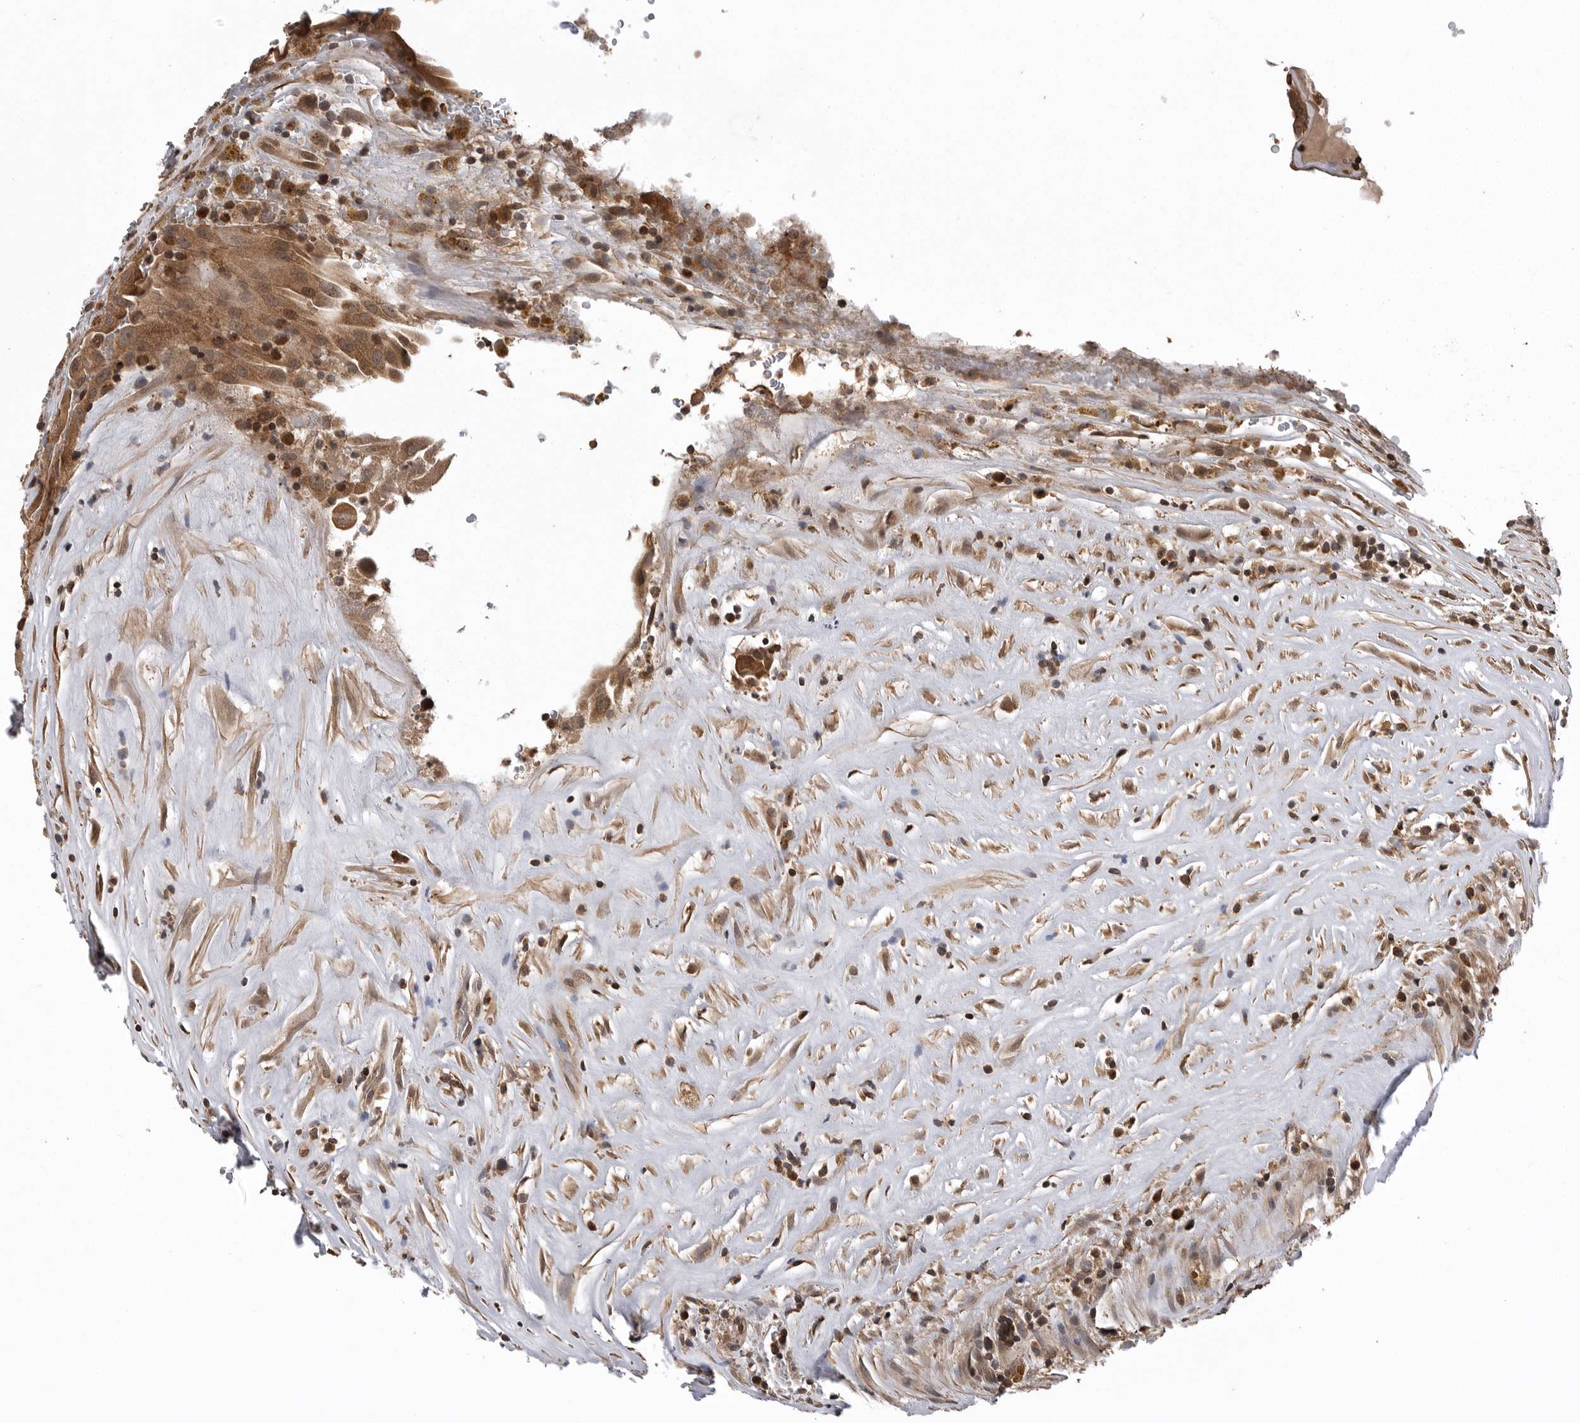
{"staining": {"intensity": "moderate", "quantity": ">75%", "location": "cytoplasmic/membranous,nuclear"}, "tissue": "thyroid cancer", "cell_type": "Tumor cells", "image_type": "cancer", "snomed": [{"axis": "morphology", "description": "Papillary adenocarcinoma, NOS"}, {"axis": "topography", "description": "Thyroid gland"}], "caption": "Moderate cytoplasmic/membranous and nuclear expression for a protein is seen in about >75% of tumor cells of papillary adenocarcinoma (thyroid) using immunohistochemistry.", "gene": "AOAH", "patient": {"sex": "male", "age": 77}}